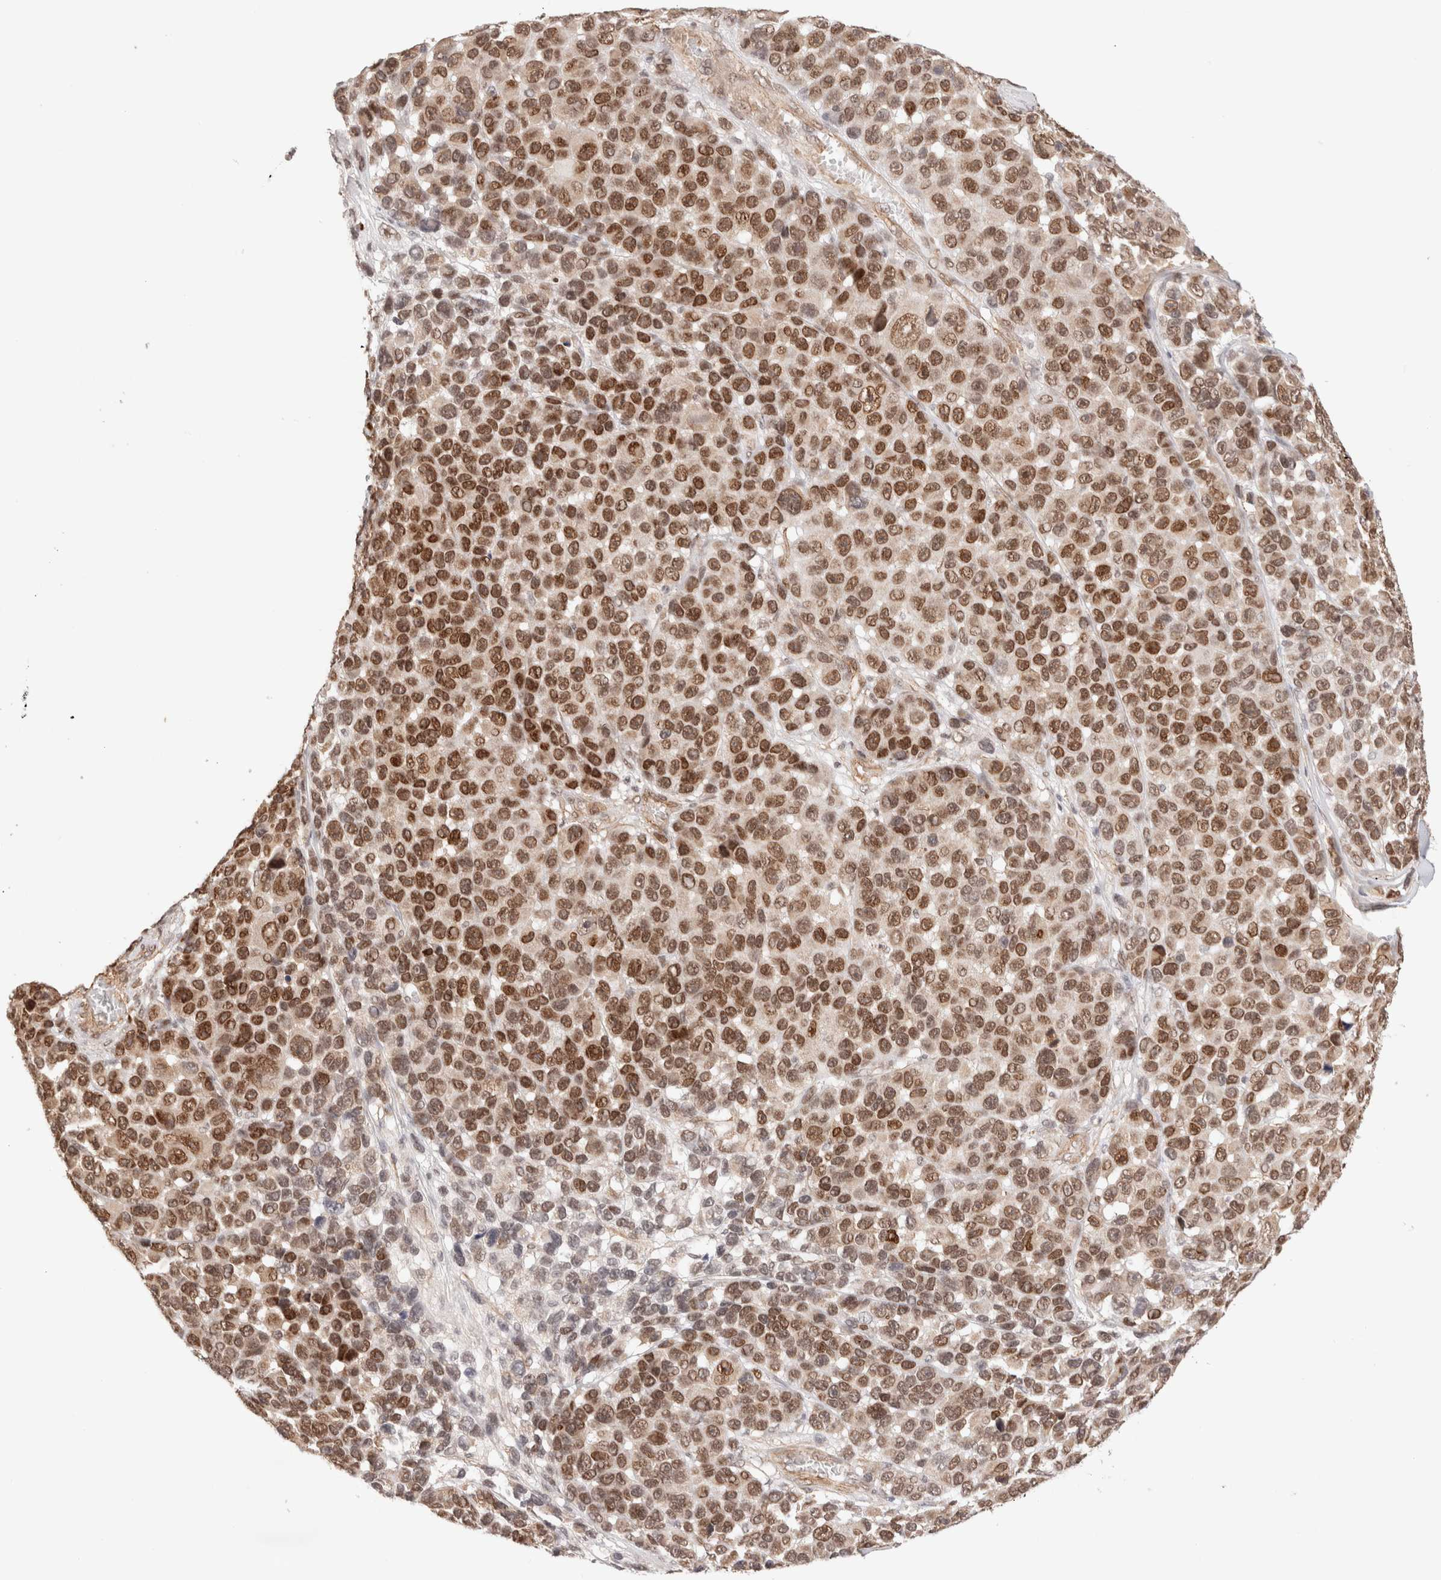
{"staining": {"intensity": "strong", "quantity": ">75%", "location": "nuclear"}, "tissue": "melanoma", "cell_type": "Tumor cells", "image_type": "cancer", "snomed": [{"axis": "morphology", "description": "Malignant melanoma, NOS"}, {"axis": "topography", "description": "Skin"}], "caption": "Immunohistochemistry histopathology image of neoplastic tissue: human malignant melanoma stained using immunohistochemistry (IHC) demonstrates high levels of strong protein expression localized specifically in the nuclear of tumor cells, appearing as a nuclear brown color.", "gene": "BRPF3", "patient": {"sex": "male", "age": 53}}